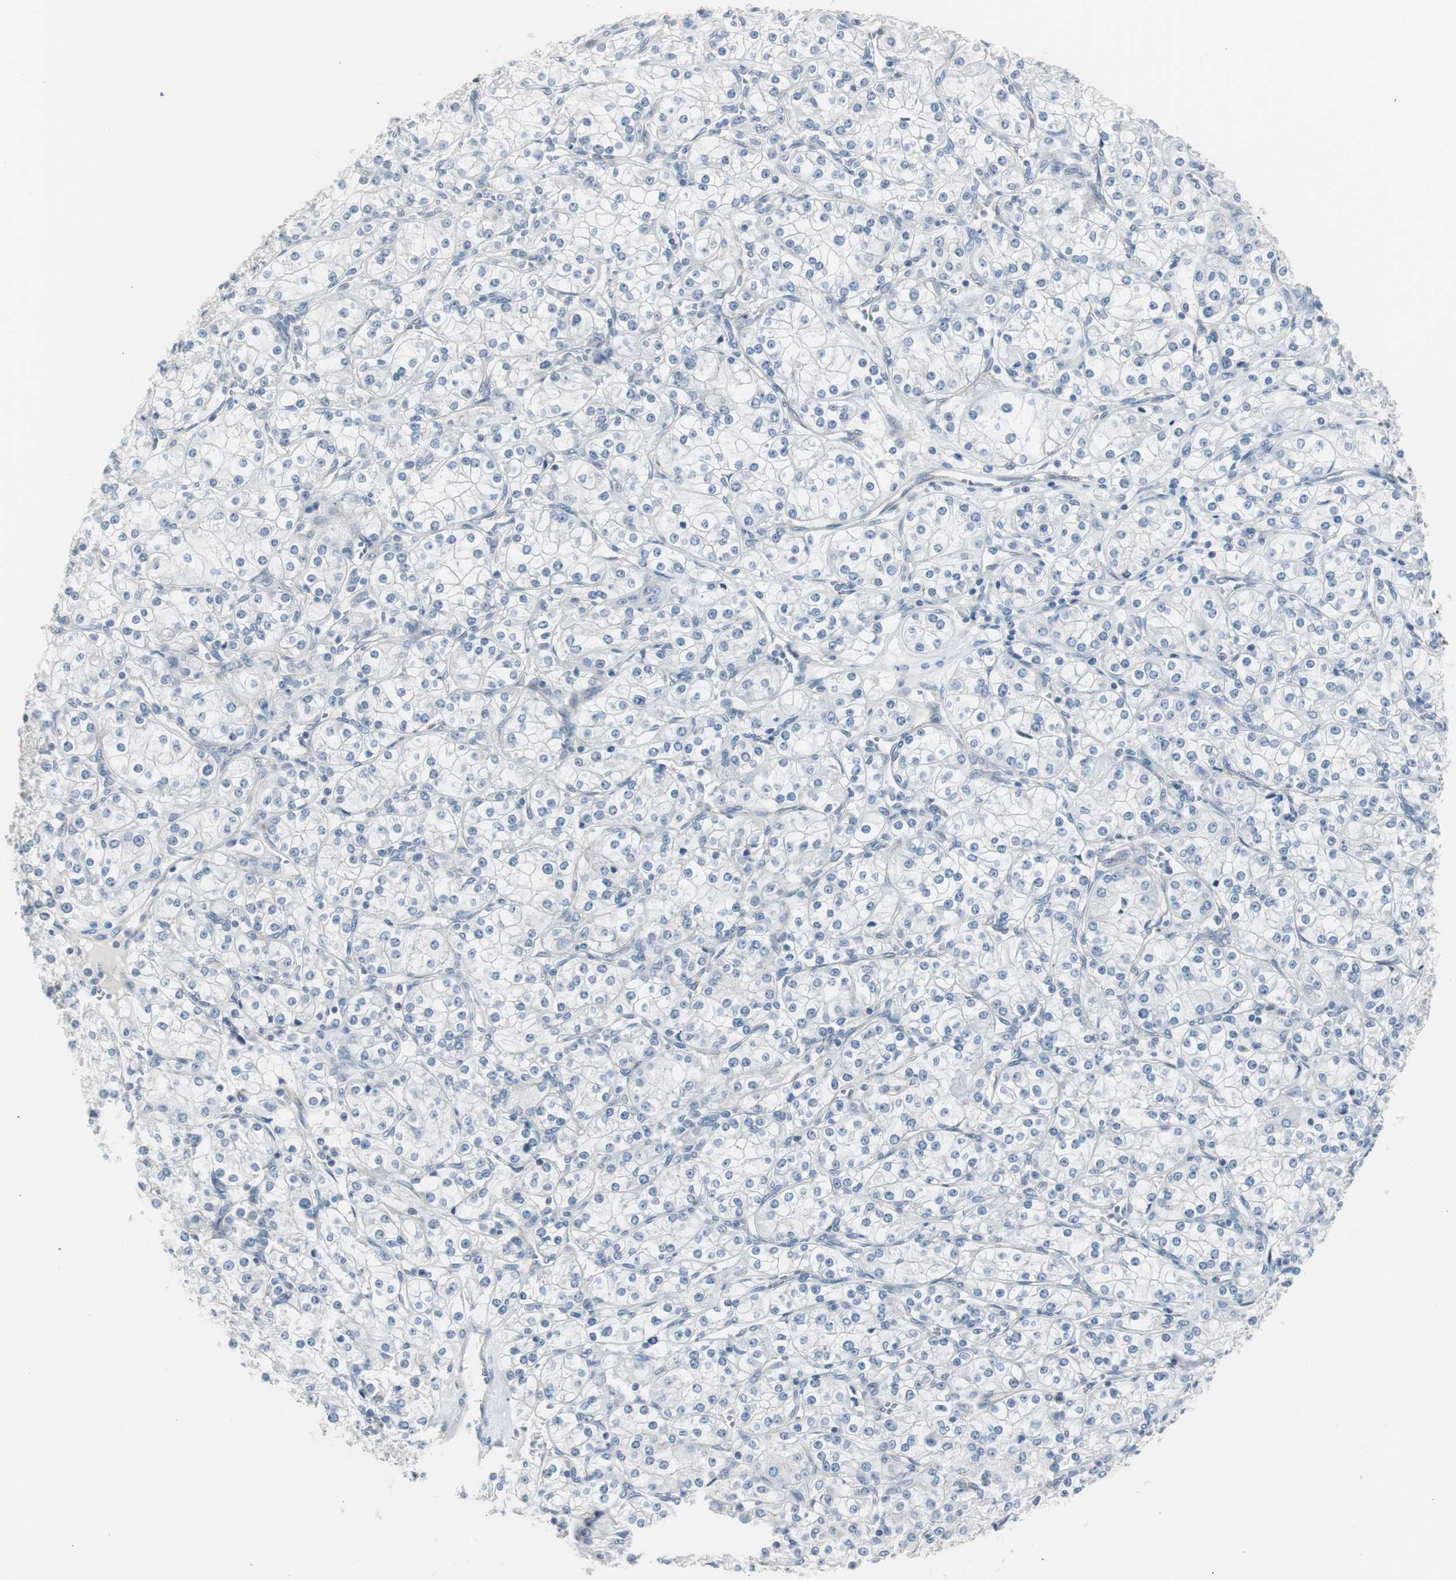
{"staining": {"intensity": "negative", "quantity": "none", "location": "none"}, "tissue": "renal cancer", "cell_type": "Tumor cells", "image_type": "cancer", "snomed": [{"axis": "morphology", "description": "Adenocarcinoma, NOS"}, {"axis": "topography", "description": "Kidney"}], "caption": "This is an IHC image of renal cancer. There is no positivity in tumor cells.", "gene": "STXBP4", "patient": {"sex": "male", "age": 77}}